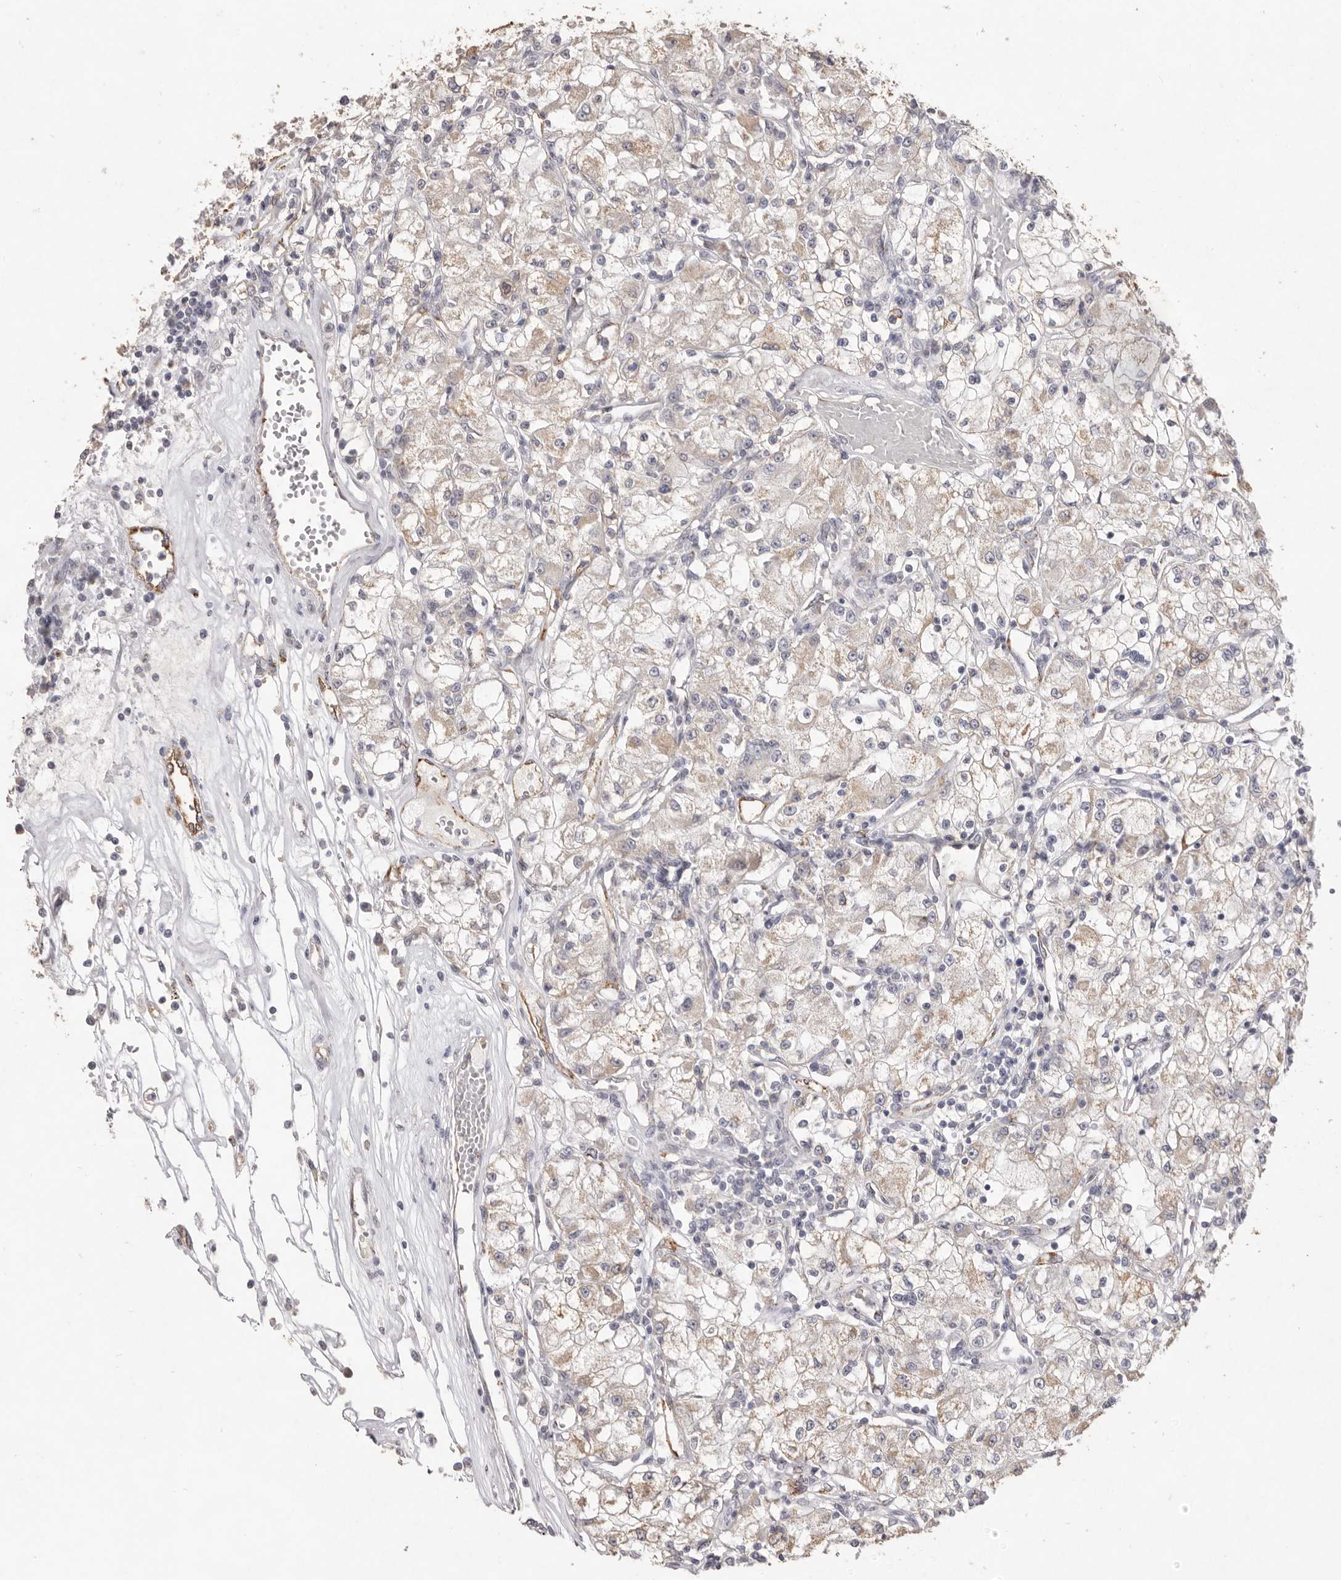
{"staining": {"intensity": "weak", "quantity": "25%-75%", "location": "cytoplasmic/membranous"}, "tissue": "renal cancer", "cell_type": "Tumor cells", "image_type": "cancer", "snomed": [{"axis": "morphology", "description": "Adenocarcinoma, NOS"}, {"axis": "topography", "description": "Kidney"}], "caption": "An image of human renal adenocarcinoma stained for a protein demonstrates weak cytoplasmic/membranous brown staining in tumor cells.", "gene": "ZYG11B", "patient": {"sex": "female", "age": 59}}